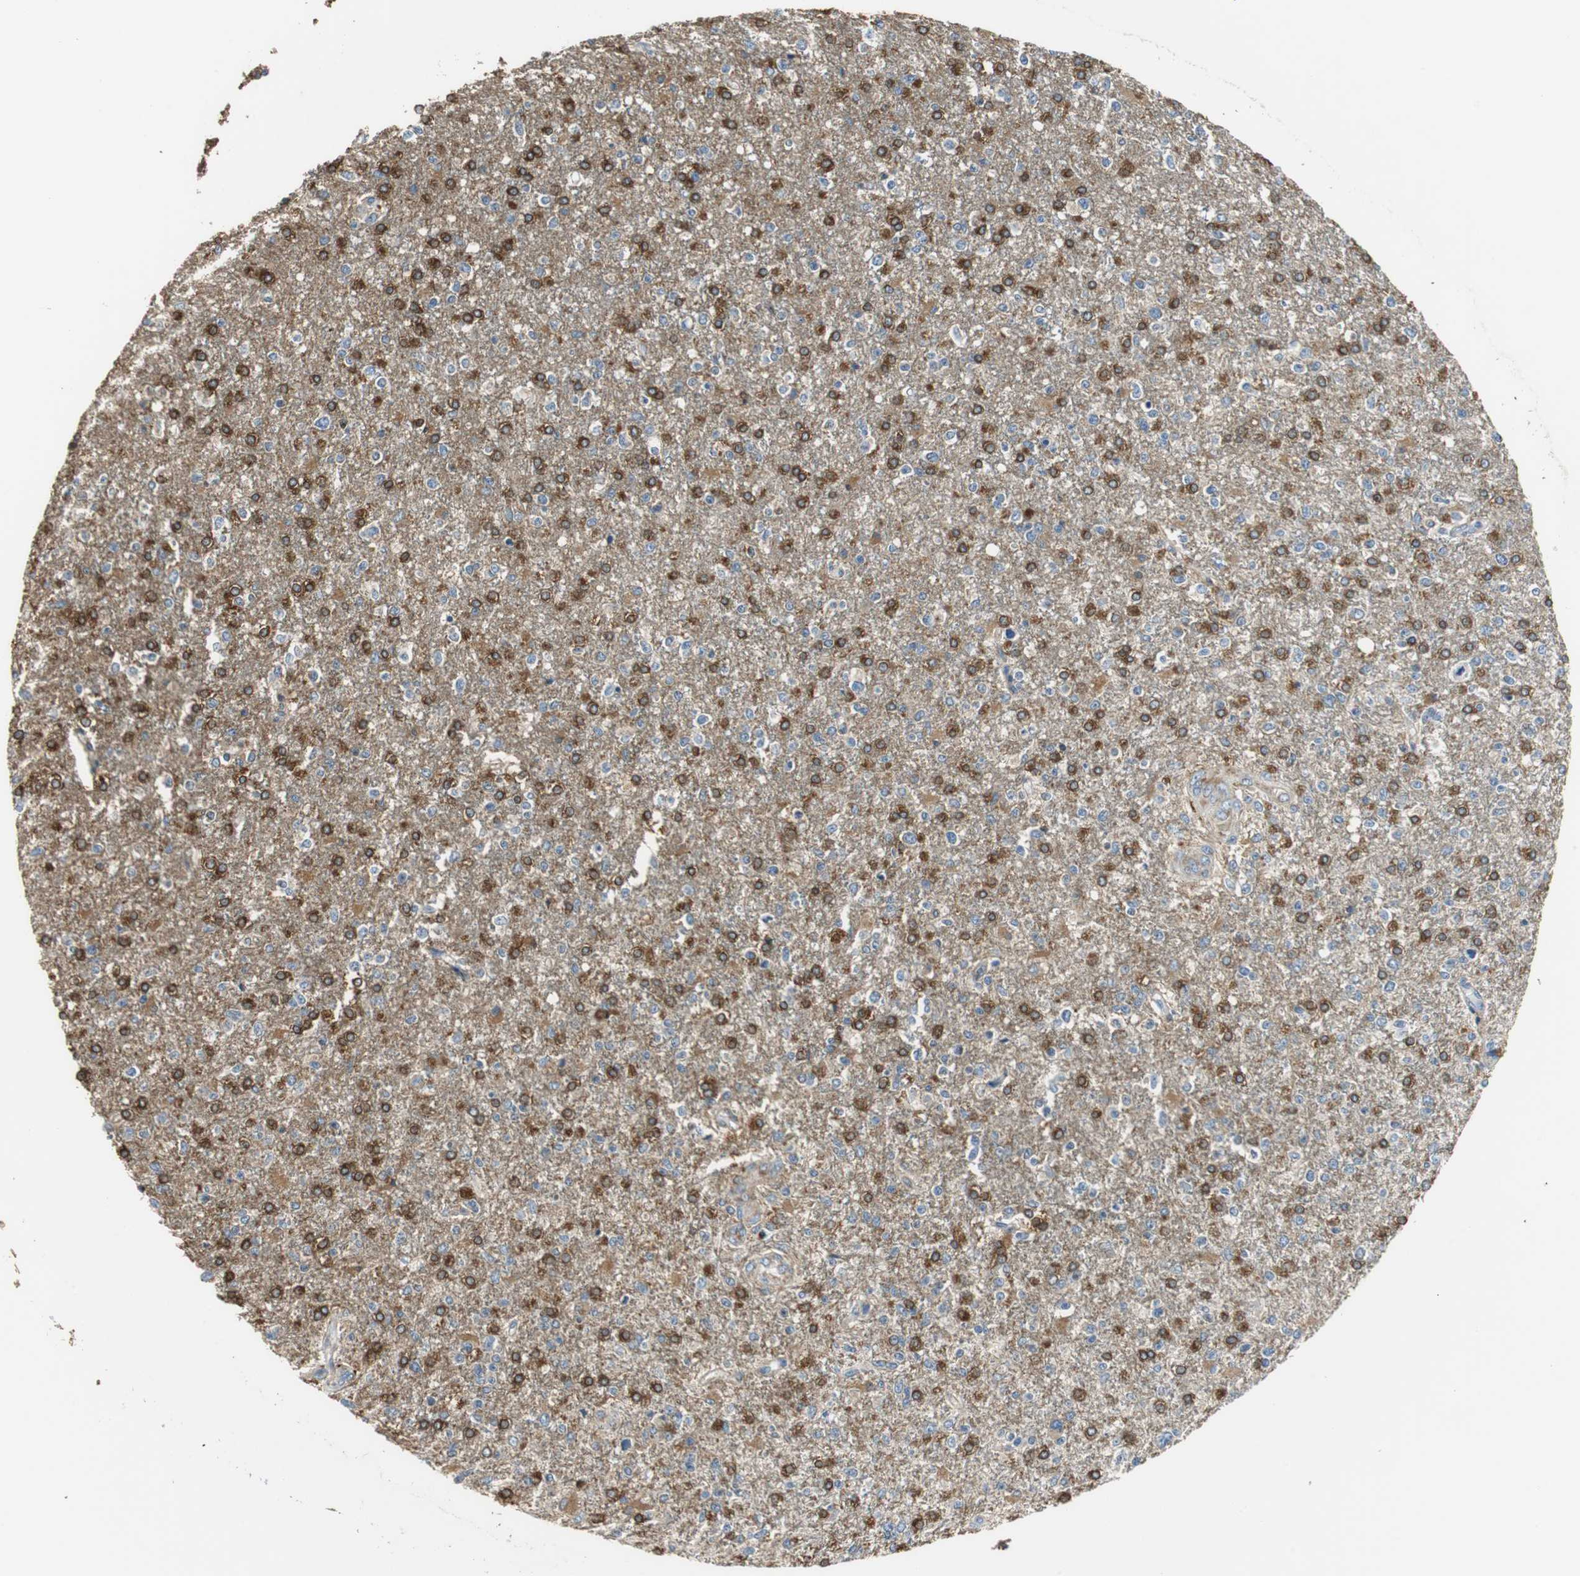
{"staining": {"intensity": "strong", "quantity": ">75%", "location": "cytoplasmic/membranous"}, "tissue": "glioma", "cell_type": "Tumor cells", "image_type": "cancer", "snomed": [{"axis": "morphology", "description": "Glioma, malignant, High grade"}, {"axis": "topography", "description": "Cerebral cortex"}], "caption": "The micrograph shows staining of glioma, revealing strong cytoplasmic/membranous protein staining (brown color) within tumor cells.", "gene": "GSTK1", "patient": {"sex": "male", "age": 76}}